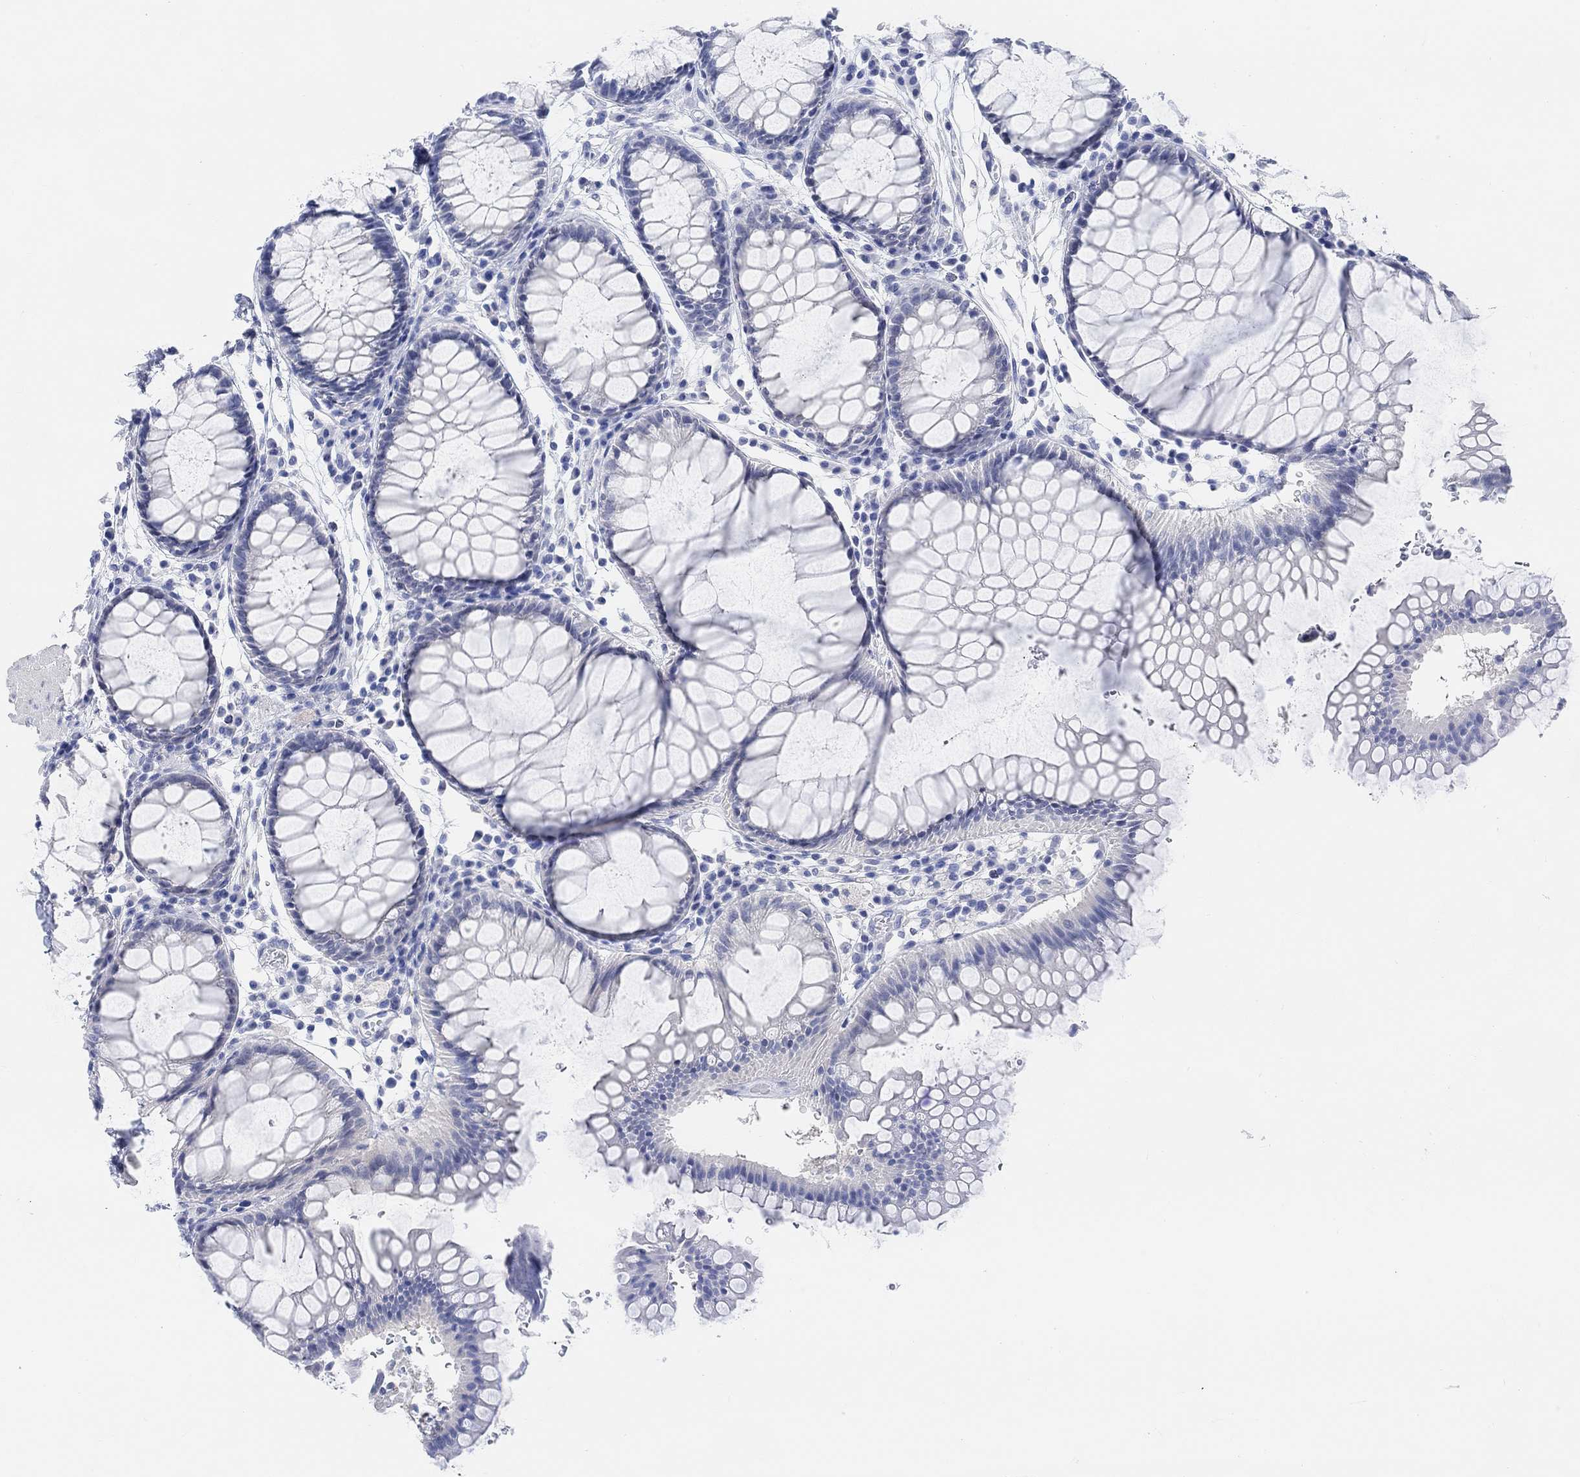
{"staining": {"intensity": "negative", "quantity": "none", "location": "none"}, "tissue": "rectum", "cell_type": "Glandular cells", "image_type": "normal", "snomed": [{"axis": "morphology", "description": "Normal tissue, NOS"}, {"axis": "topography", "description": "Rectum"}], "caption": "A high-resolution photomicrograph shows immunohistochemistry staining of benign rectum, which displays no significant staining in glandular cells. (DAB immunohistochemistry (IHC), high magnification).", "gene": "ENO4", "patient": {"sex": "female", "age": 68}}